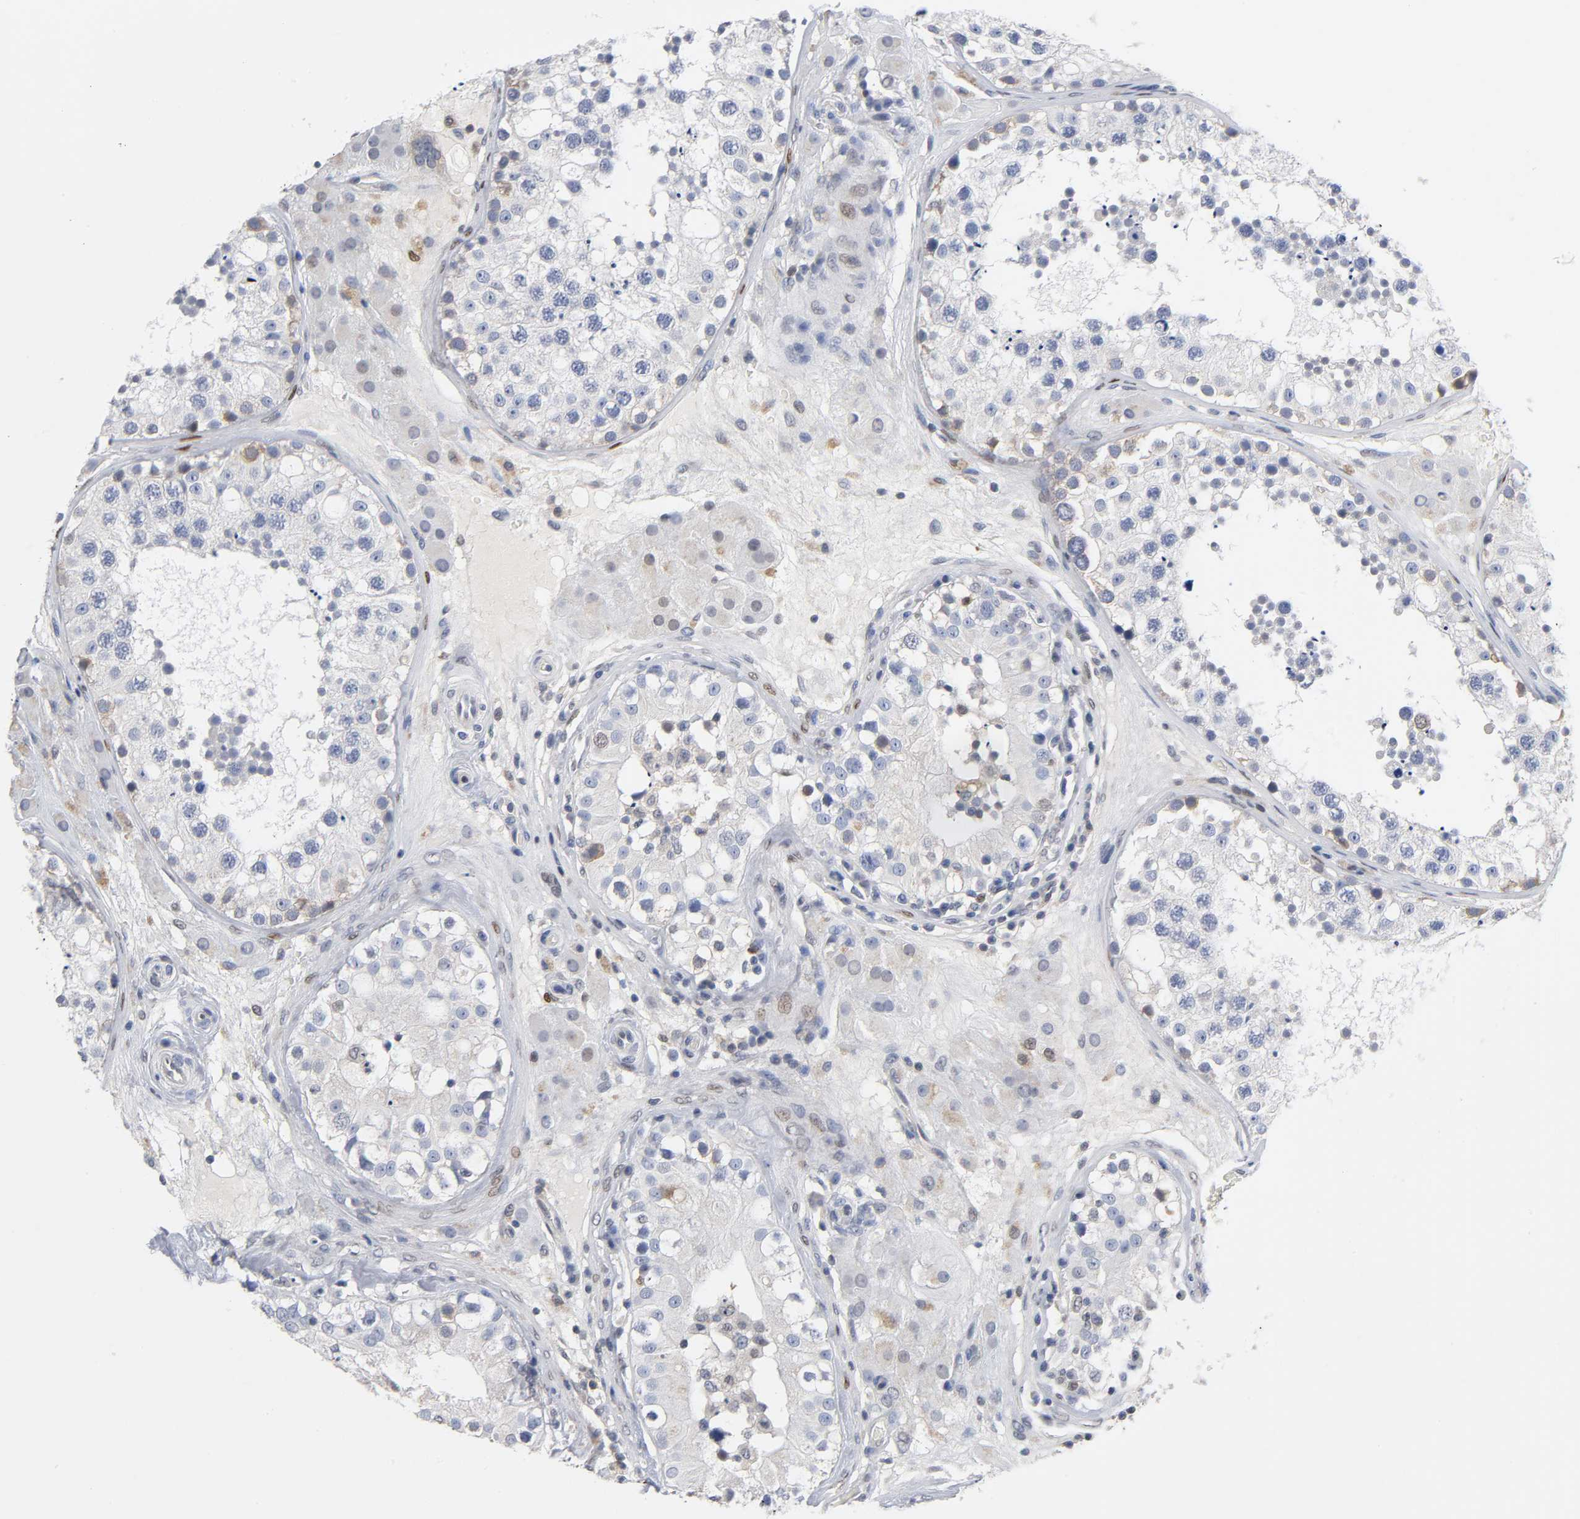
{"staining": {"intensity": "weak", "quantity": "<25%", "location": "cytoplasmic/membranous"}, "tissue": "testis", "cell_type": "Cells in seminiferous ducts", "image_type": "normal", "snomed": [{"axis": "morphology", "description": "Normal tissue, NOS"}, {"axis": "topography", "description": "Testis"}], "caption": "Immunohistochemistry image of normal testis stained for a protein (brown), which demonstrates no expression in cells in seminiferous ducts.", "gene": "NFATC1", "patient": {"sex": "male", "age": 26}}